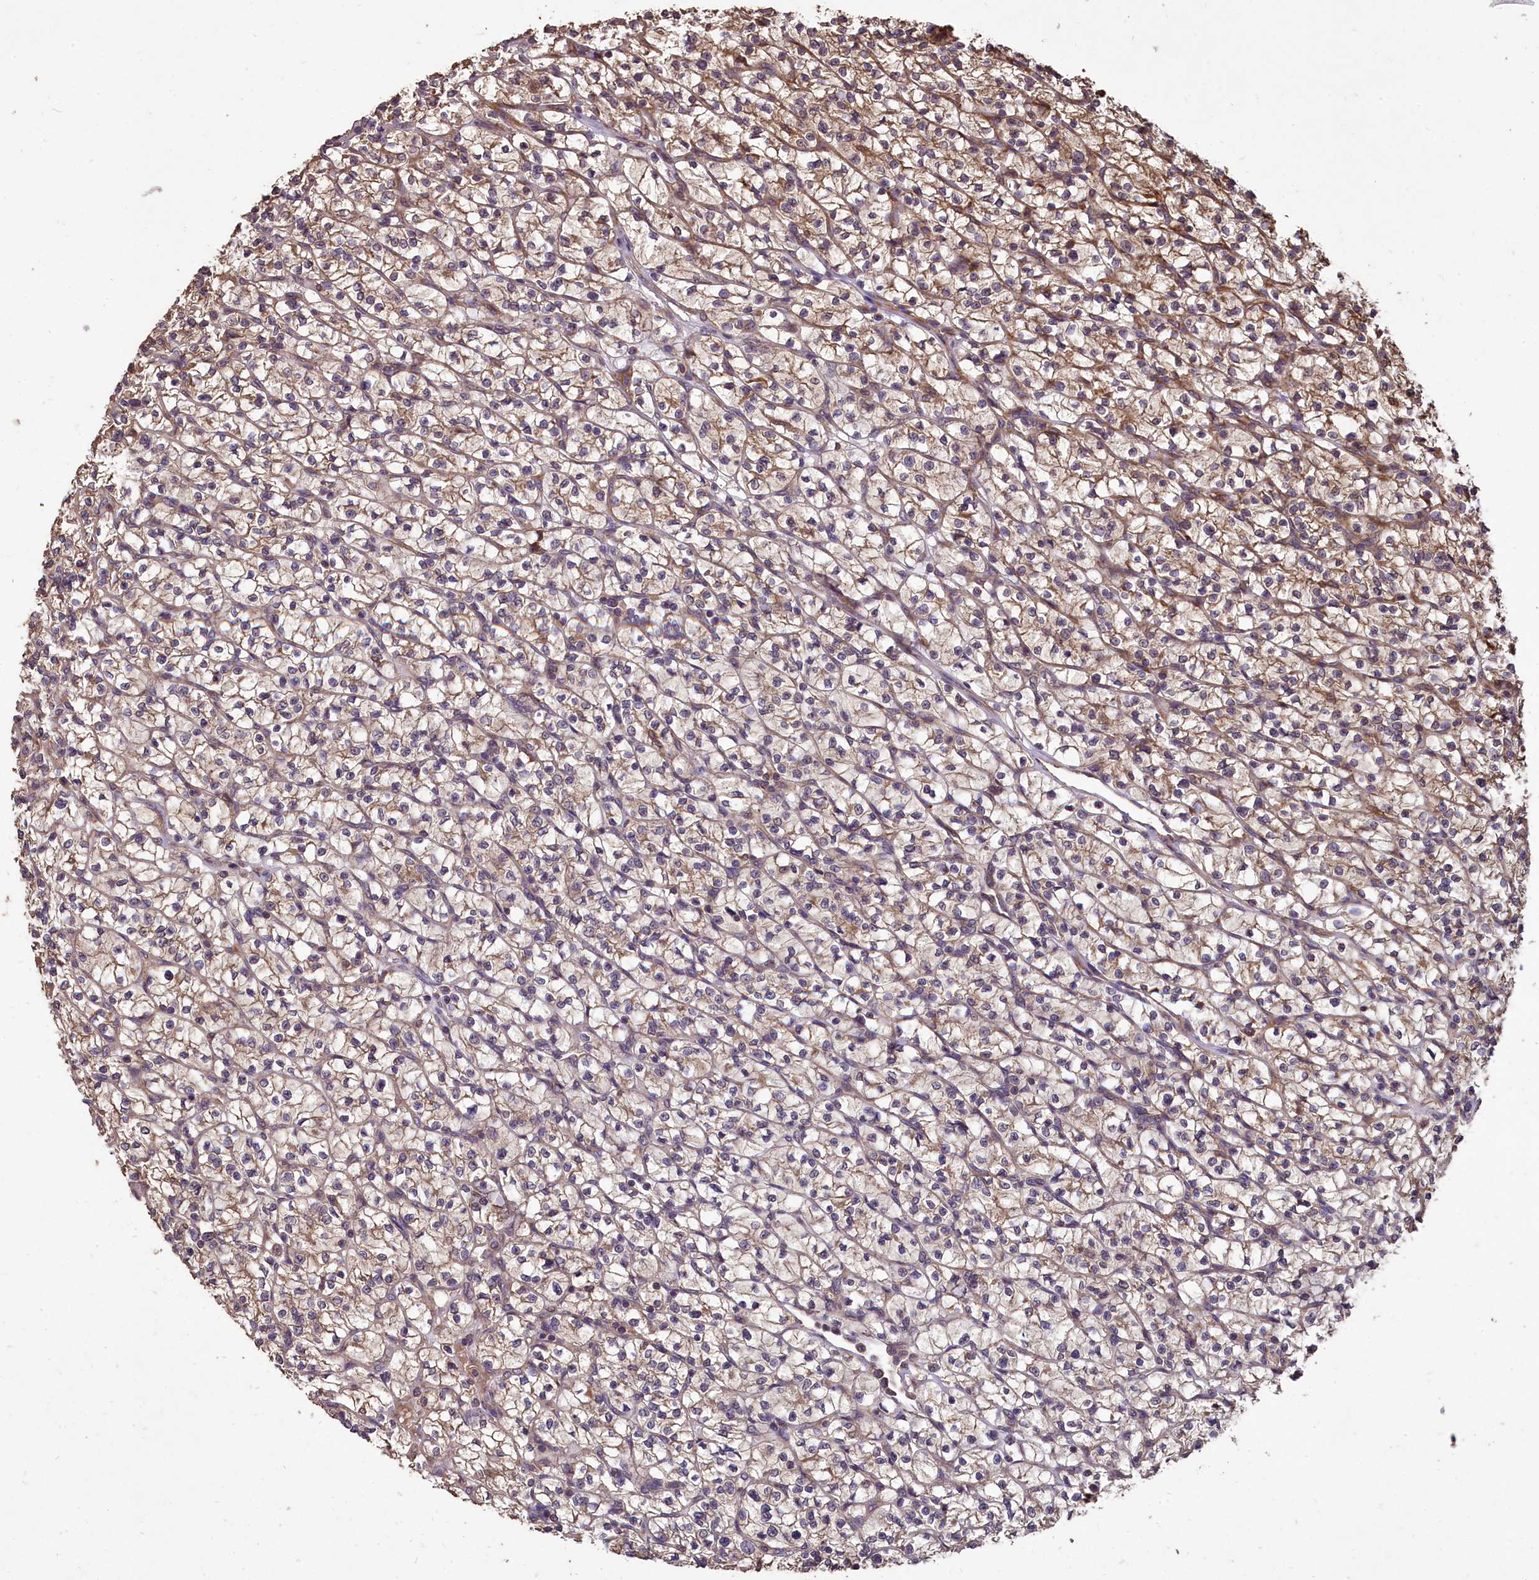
{"staining": {"intensity": "weak", "quantity": "<25%", "location": "cytoplasmic/membranous"}, "tissue": "renal cancer", "cell_type": "Tumor cells", "image_type": "cancer", "snomed": [{"axis": "morphology", "description": "Adenocarcinoma, NOS"}, {"axis": "topography", "description": "Kidney"}], "caption": "Immunohistochemistry histopathology image of adenocarcinoma (renal) stained for a protein (brown), which demonstrates no expression in tumor cells. (DAB (3,3'-diaminobenzidine) immunohistochemistry visualized using brightfield microscopy, high magnification).", "gene": "TTLL10", "patient": {"sex": "female", "age": 64}}